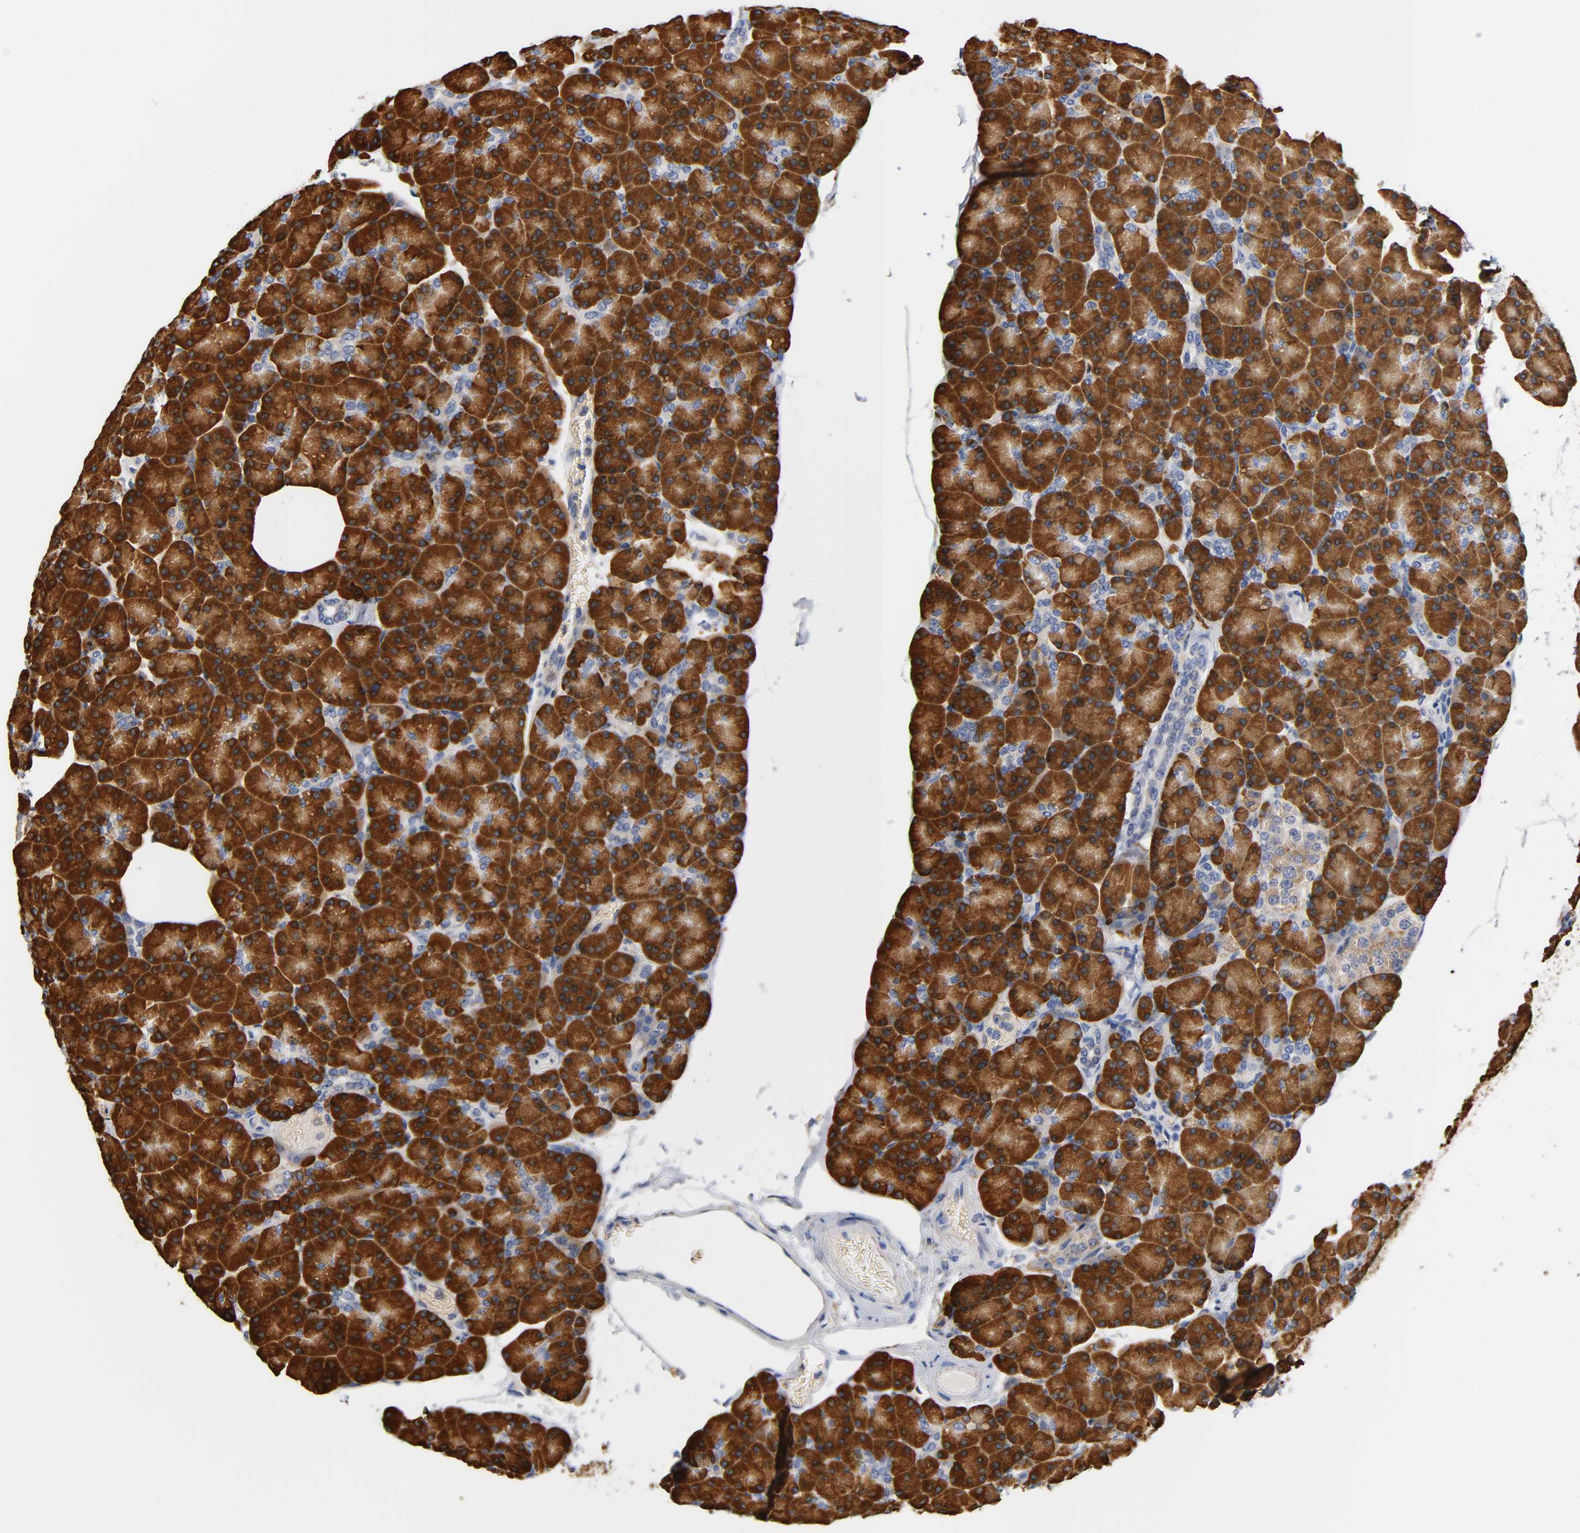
{"staining": {"intensity": "strong", "quantity": ">75%", "location": "cytoplasmic/membranous"}, "tissue": "pancreas", "cell_type": "Exocrine glandular cells", "image_type": "normal", "snomed": [{"axis": "morphology", "description": "Normal tissue, NOS"}, {"axis": "topography", "description": "Pancreas"}], "caption": "This micrograph exhibits immunohistochemistry (IHC) staining of normal human pancreas, with high strong cytoplasmic/membranous positivity in about >75% of exocrine glandular cells.", "gene": "UCKL1", "patient": {"sex": "female", "age": 43}}